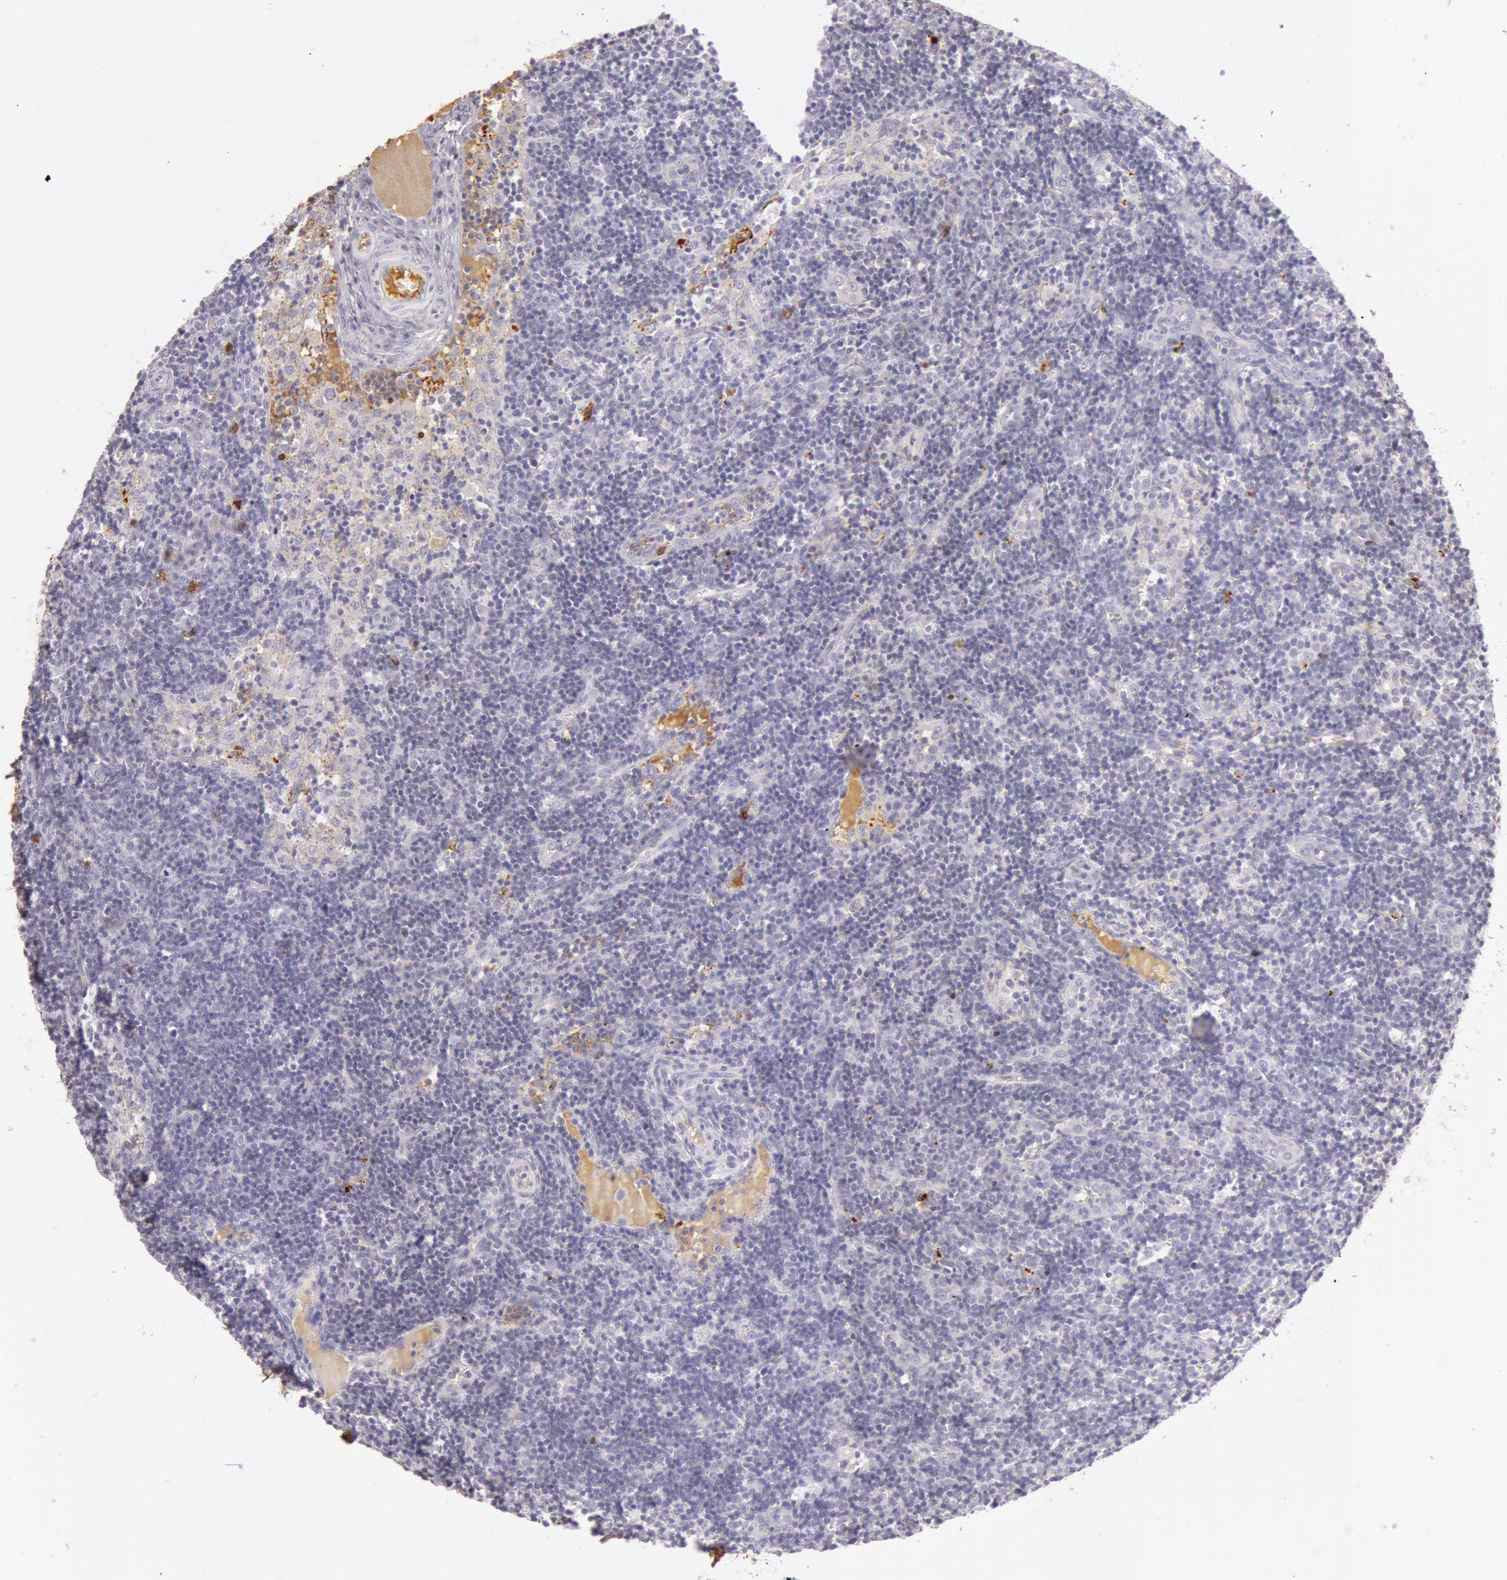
{"staining": {"intensity": "moderate", "quantity": "25%-75%", "location": "cytoplasmic/membranous"}, "tissue": "lymph node", "cell_type": "Germinal center cells", "image_type": "normal", "snomed": [{"axis": "morphology", "description": "Normal tissue, NOS"}, {"axis": "morphology", "description": "Inflammation, NOS"}, {"axis": "topography", "description": "Lymph node"}, {"axis": "topography", "description": "Salivary gland"}], "caption": "Protein staining of normal lymph node shows moderate cytoplasmic/membranous staining in approximately 25%-75% of germinal center cells.", "gene": "C4BPA", "patient": {"sex": "male", "age": 3}}